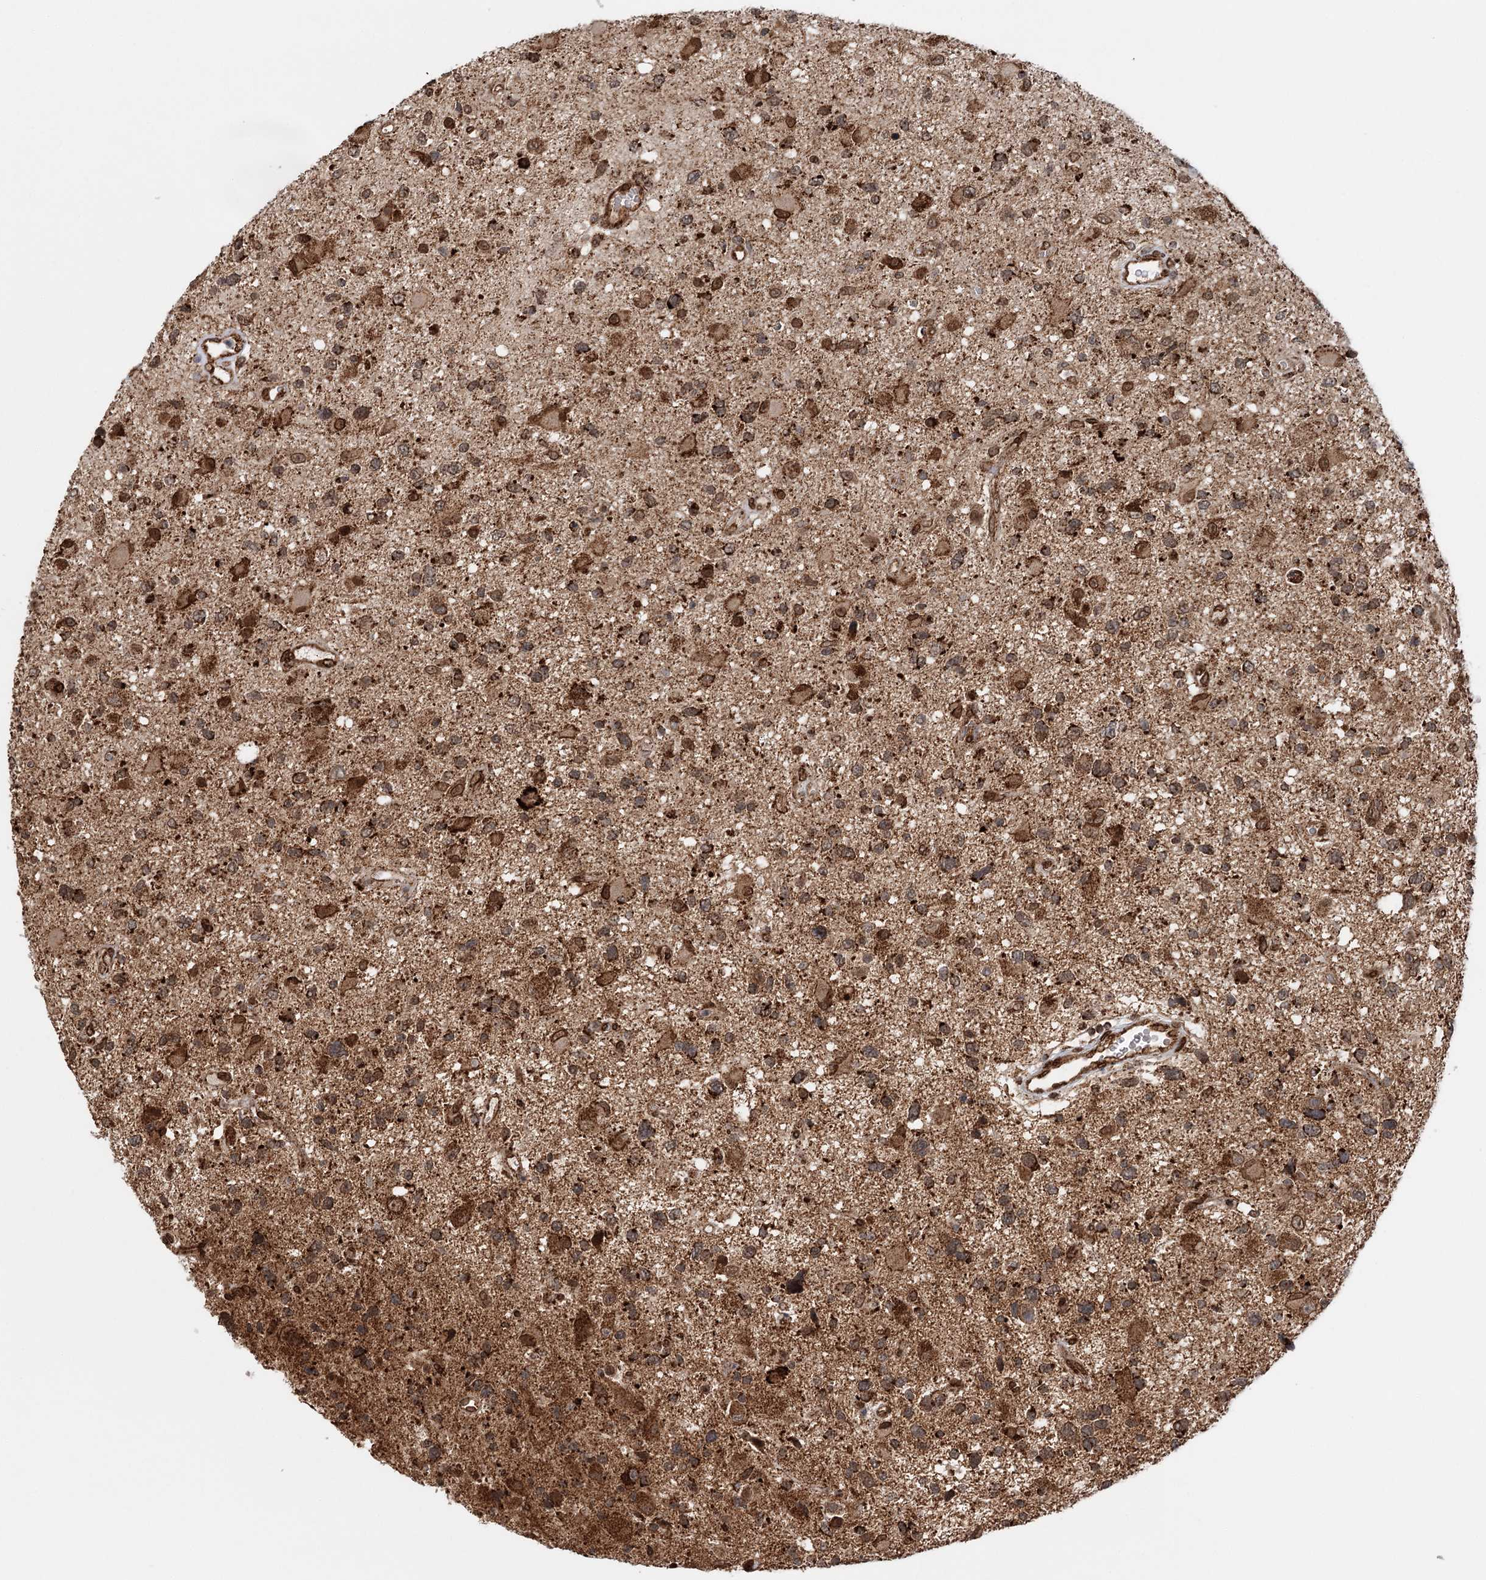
{"staining": {"intensity": "strong", "quantity": "25%-75%", "location": "cytoplasmic/membranous,nuclear"}, "tissue": "glioma", "cell_type": "Tumor cells", "image_type": "cancer", "snomed": [{"axis": "morphology", "description": "Glioma, malignant, High grade"}, {"axis": "topography", "description": "Brain"}], "caption": "IHC photomicrograph of human glioma stained for a protein (brown), which exhibits high levels of strong cytoplasmic/membranous and nuclear expression in about 25%-75% of tumor cells.", "gene": "BCKDHA", "patient": {"sex": "male", "age": 33}}